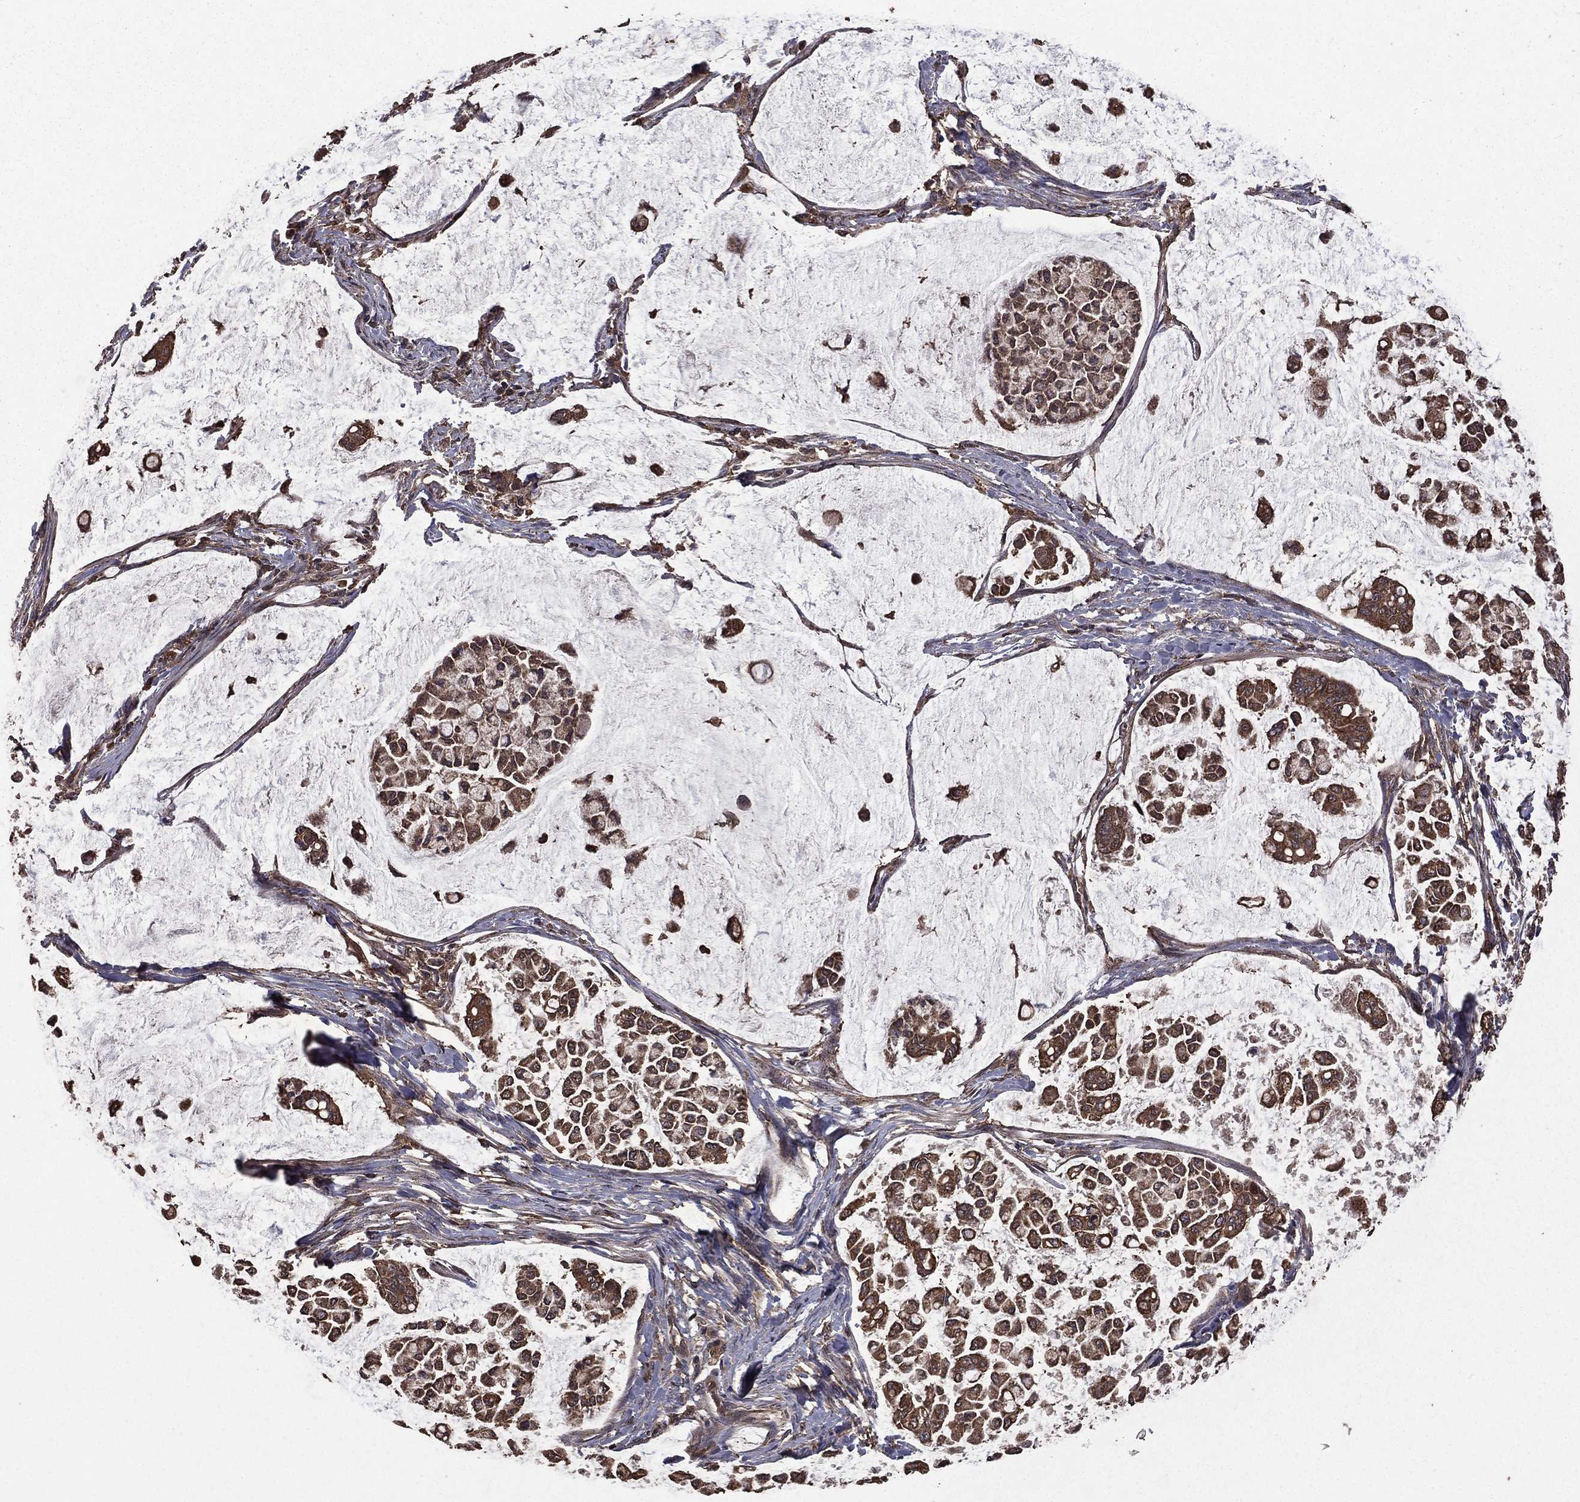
{"staining": {"intensity": "moderate", "quantity": "25%-75%", "location": "cytoplasmic/membranous"}, "tissue": "stomach cancer", "cell_type": "Tumor cells", "image_type": "cancer", "snomed": [{"axis": "morphology", "description": "Adenocarcinoma, NOS"}, {"axis": "topography", "description": "Stomach"}], "caption": "This photomicrograph displays immunohistochemistry staining of human stomach adenocarcinoma, with medium moderate cytoplasmic/membranous staining in approximately 25%-75% of tumor cells.", "gene": "BIRC6", "patient": {"sex": "male", "age": 82}}